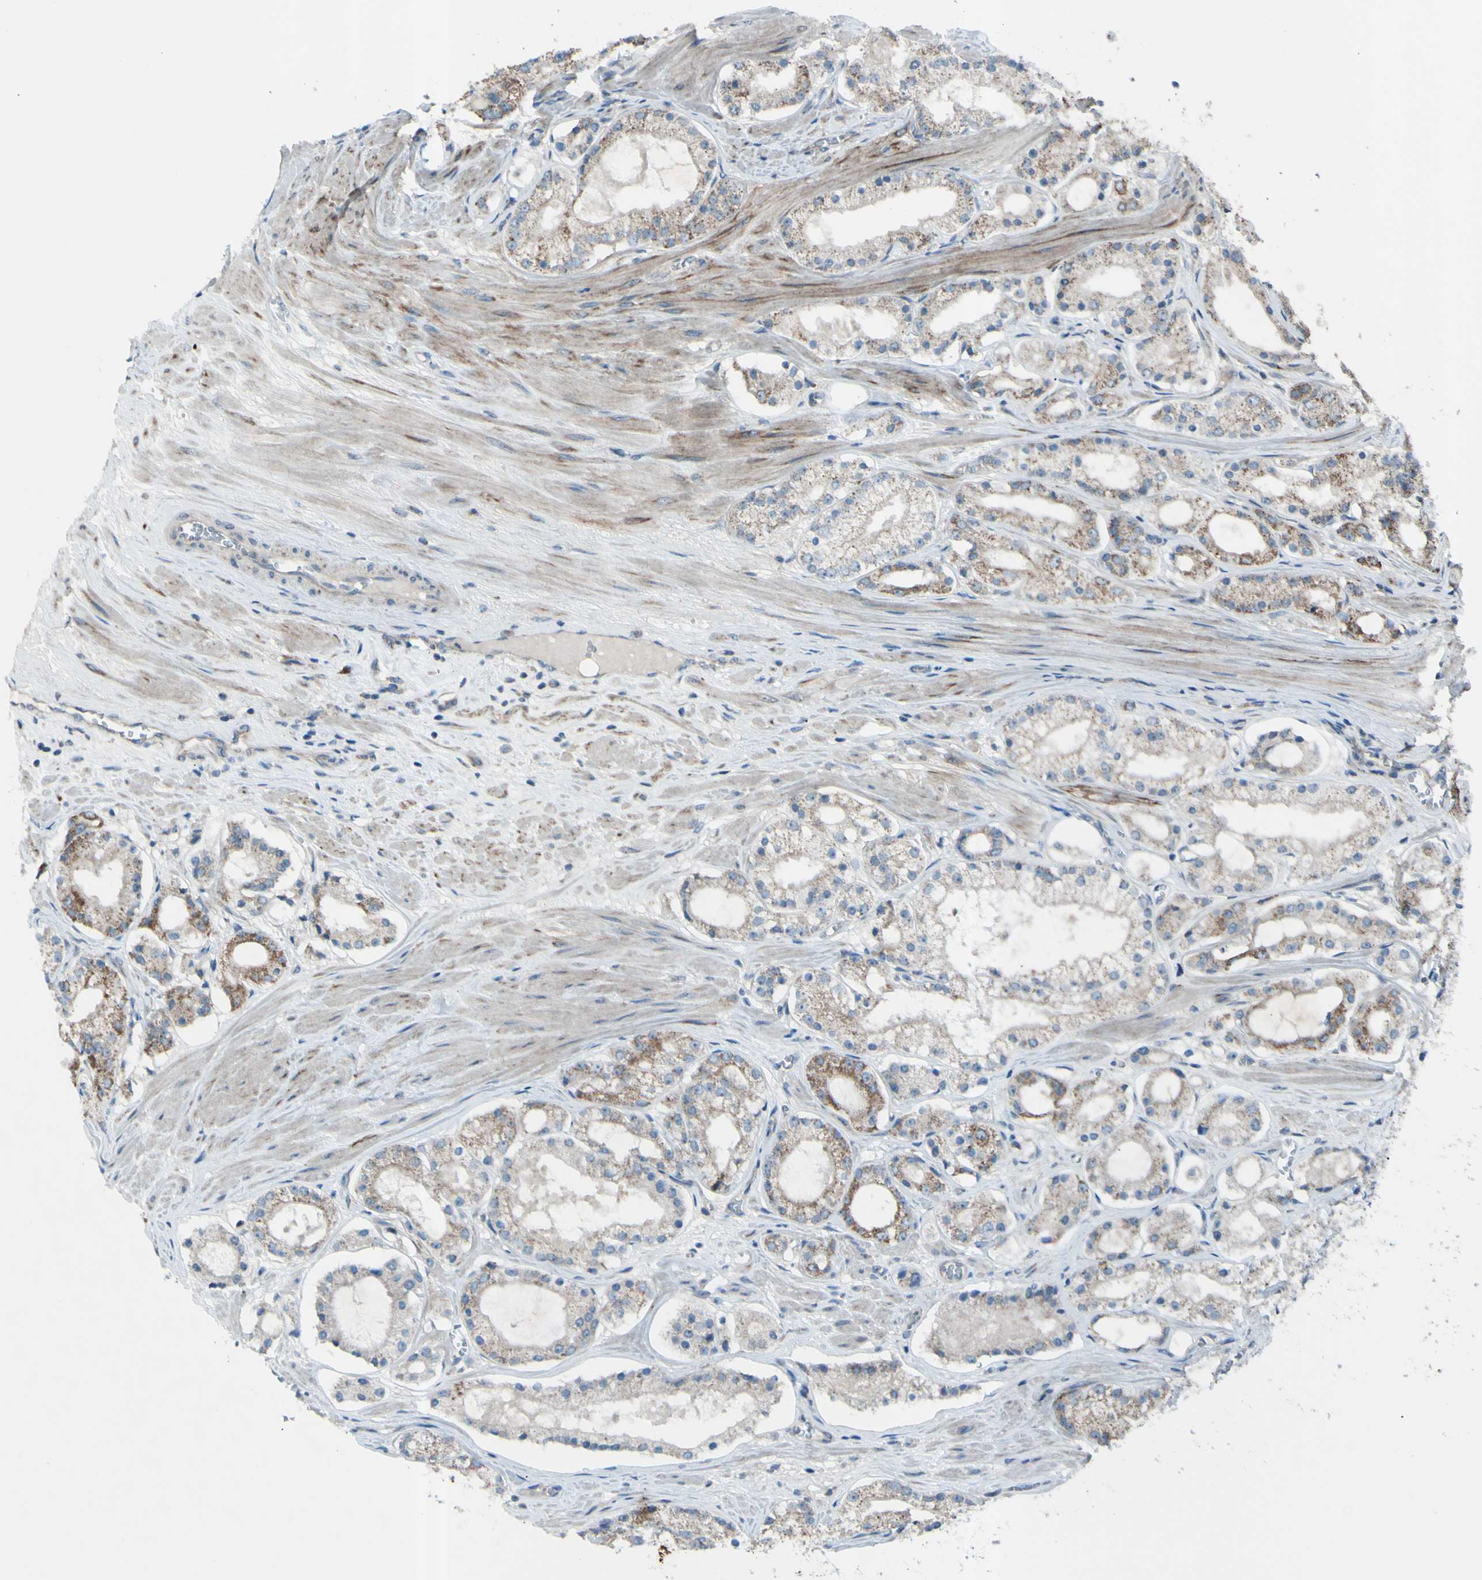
{"staining": {"intensity": "moderate", "quantity": "<25%", "location": "cytoplasmic/membranous"}, "tissue": "prostate cancer", "cell_type": "Tumor cells", "image_type": "cancer", "snomed": [{"axis": "morphology", "description": "Adenocarcinoma, High grade"}, {"axis": "topography", "description": "Prostate"}], "caption": "Tumor cells reveal low levels of moderate cytoplasmic/membranous staining in about <25% of cells in prostate cancer (adenocarcinoma (high-grade)). (IHC, brightfield microscopy, high magnification).", "gene": "ACOT8", "patient": {"sex": "male", "age": 66}}